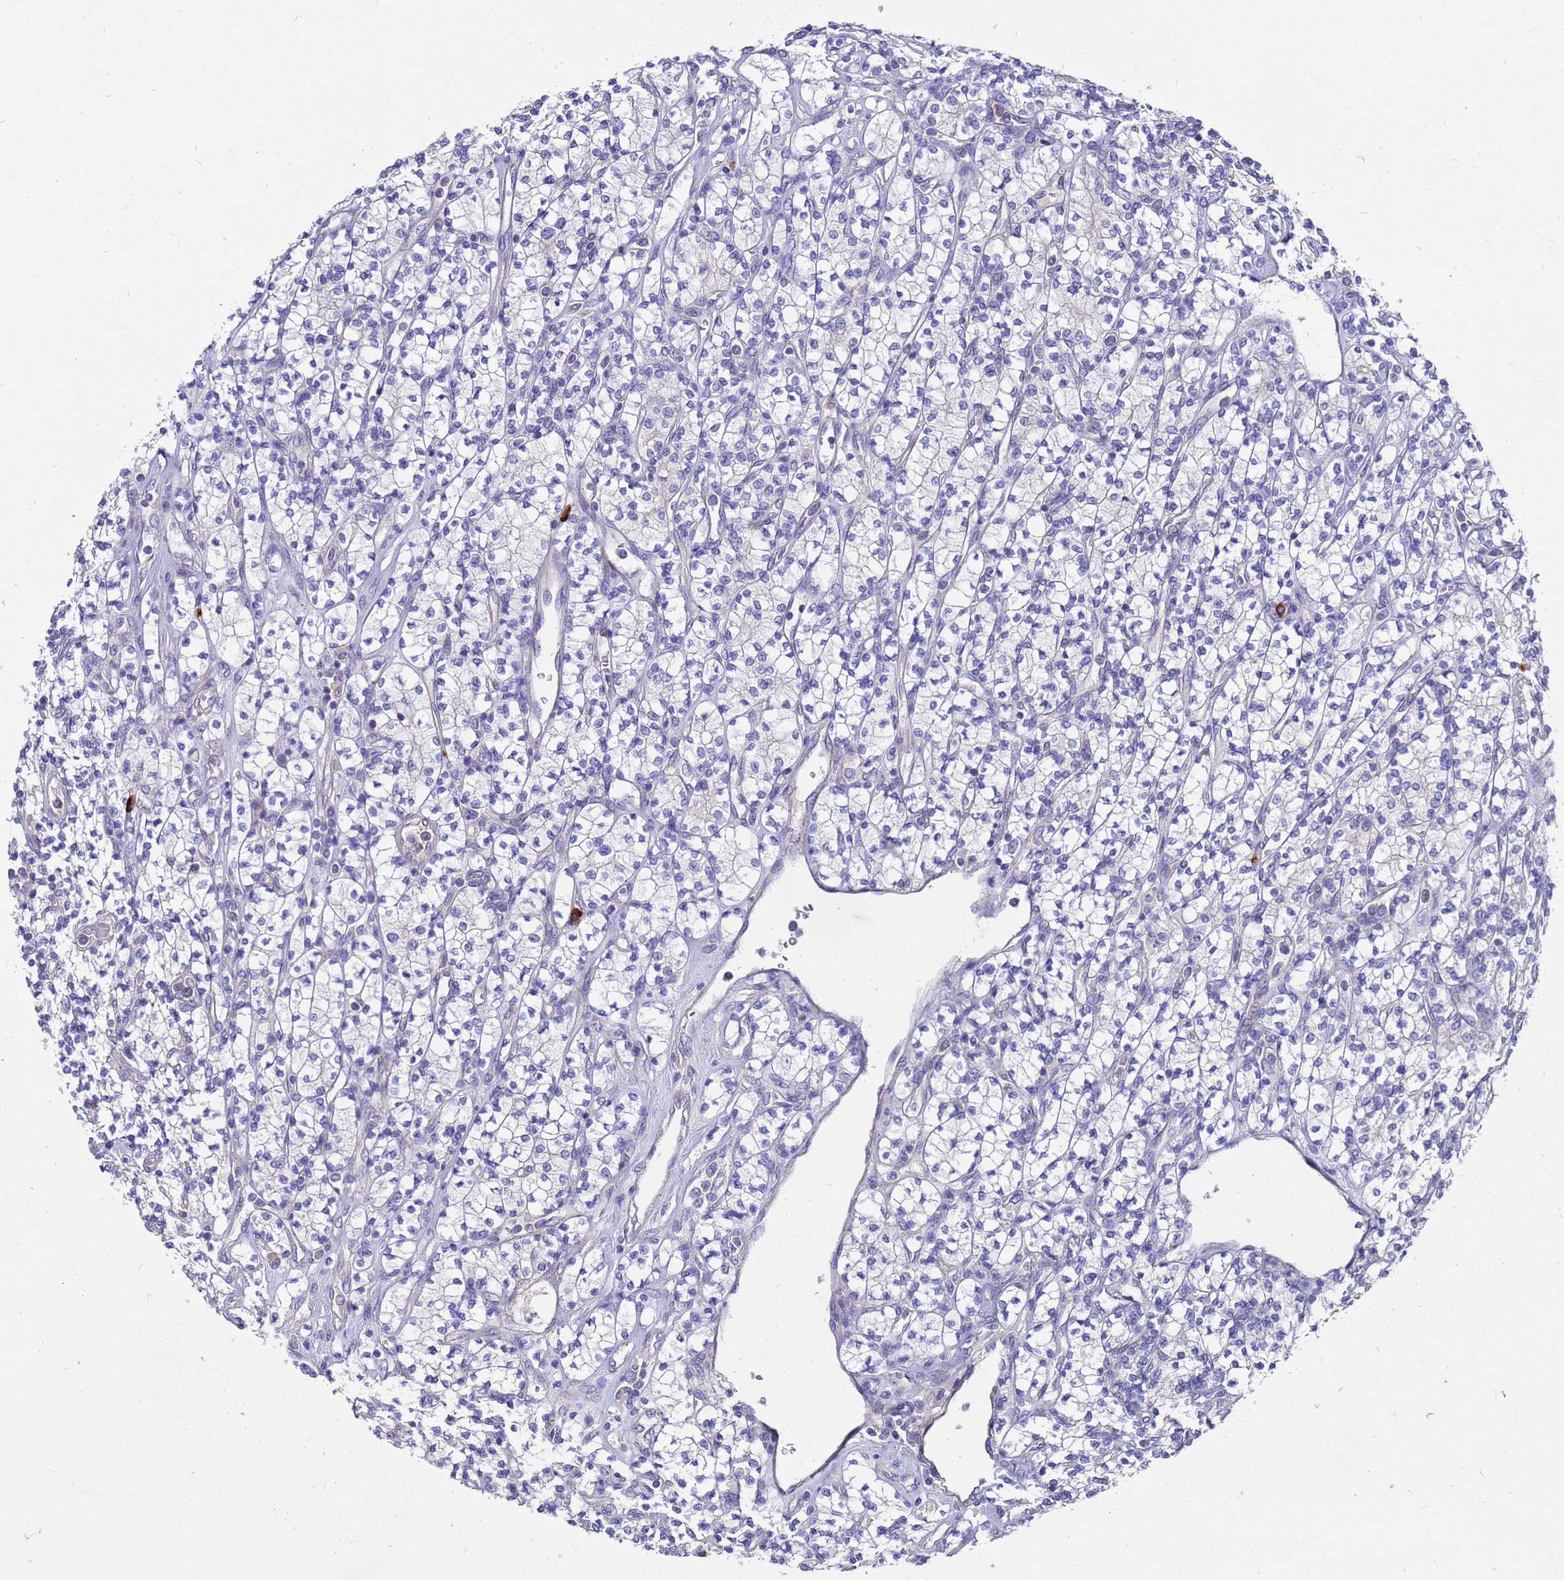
{"staining": {"intensity": "negative", "quantity": "none", "location": "none"}, "tissue": "renal cancer", "cell_type": "Tumor cells", "image_type": "cancer", "snomed": [{"axis": "morphology", "description": "Adenocarcinoma, NOS"}, {"axis": "topography", "description": "Kidney"}], "caption": "This photomicrograph is of adenocarcinoma (renal) stained with immunohistochemistry to label a protein in brown with the nuclei are counter-stained blue. There is no positivity in tumor cells.", "gene": "POP7", "patient": {"sex": "male", "age": 77}}